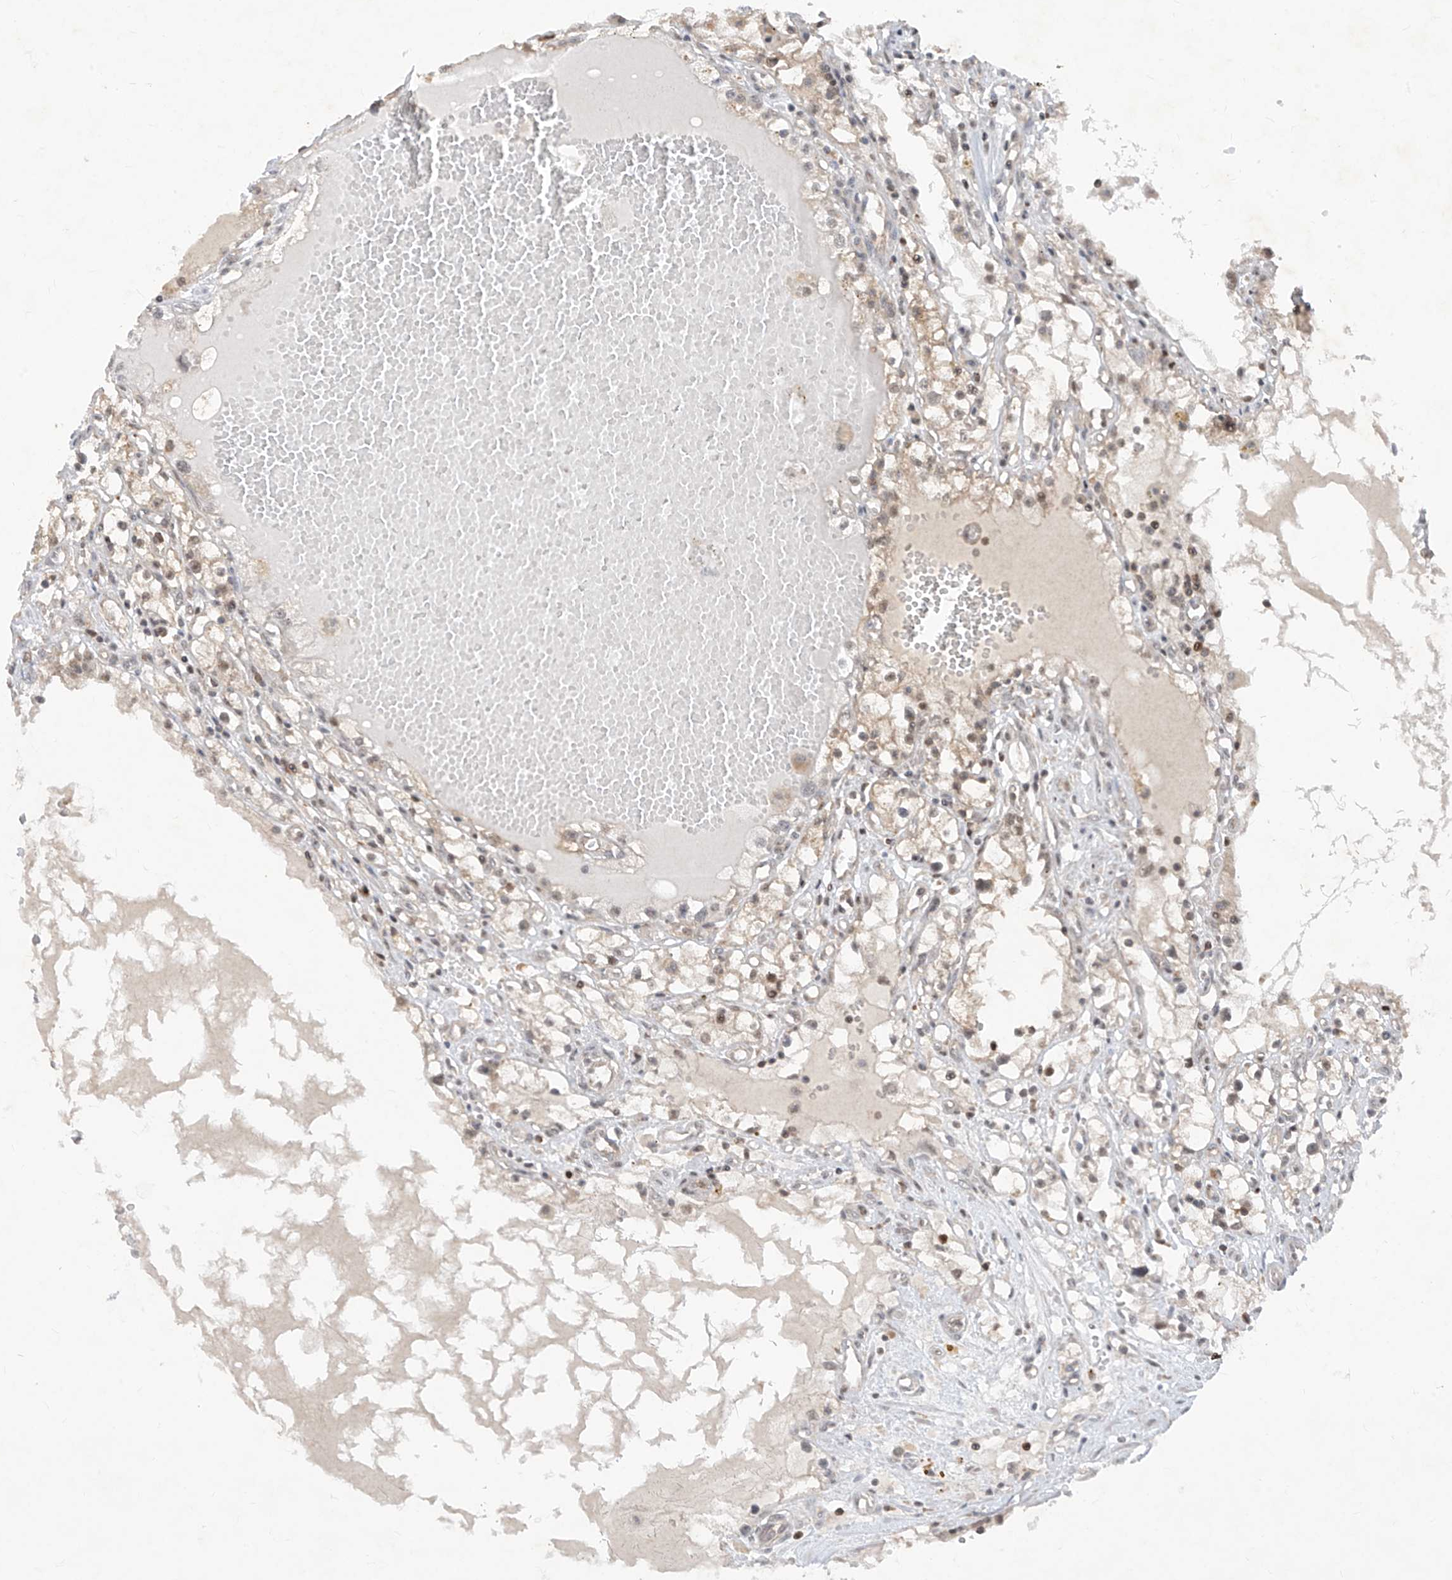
{"staining": {"intensity": "weak", "quantity": "25%-75%", "location": "cytoplasmic/membranous,nuclear"}, "tissue": "renal cancer", "cell_type": "Tumor cells", "image_type": "cancer", "snomed": [{"axis": "morphology", "description": "Adenocarcinoma, NOS"}, {"axis": "topography", "description": "Kidney"}], "caption": "Immunohistochemical staining of renal adenocarcinoma displays low levels of weak cytoplasmic/membranous and nuclear protein positivity in about 25%-75% of tumor cells.", "gene": "ZNF358", "patient": {"sex": "male", "age": 56}}